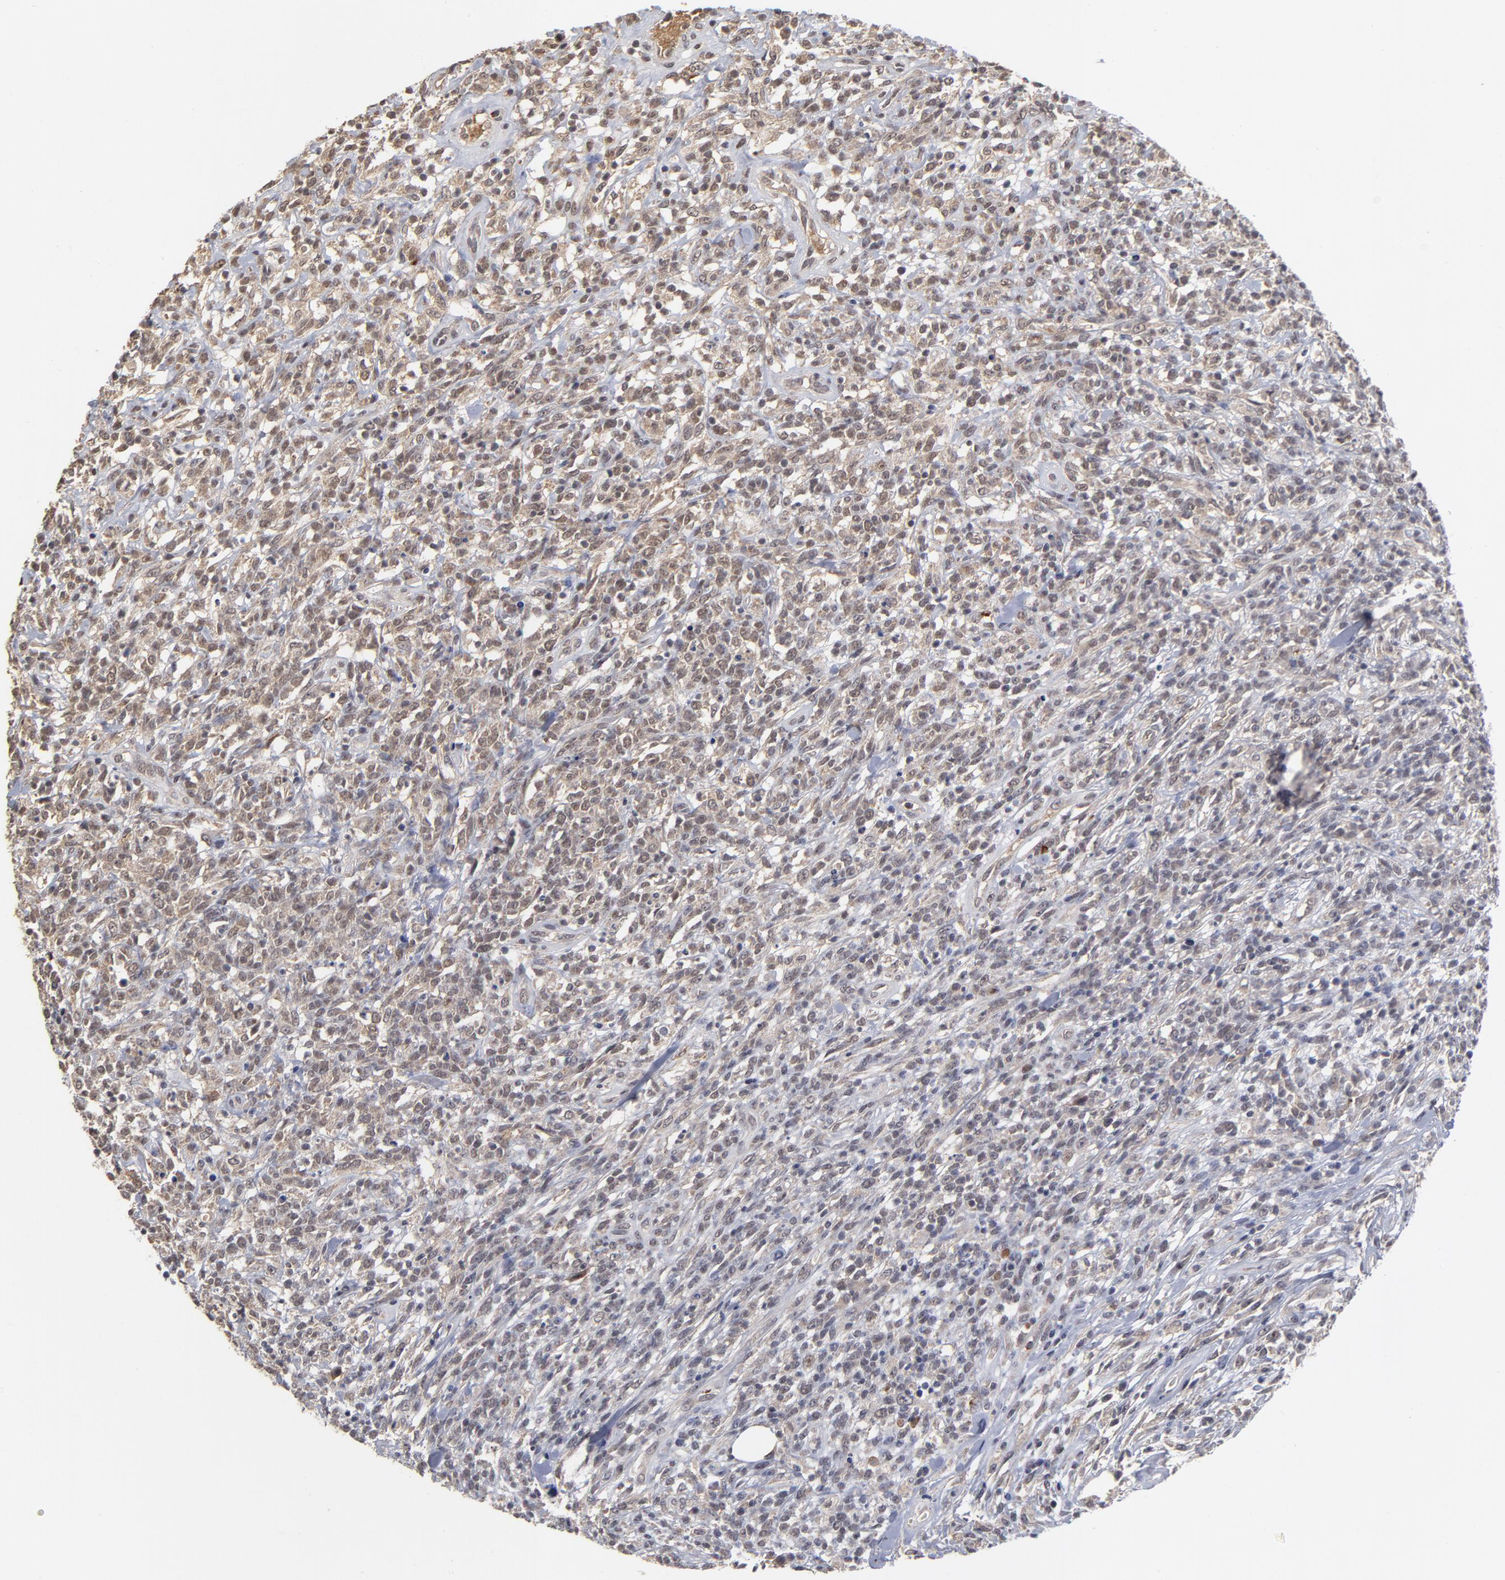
{"staining": {"intensity": "moderate", "quantity": ">75%", "location": "cytoplasmic/membranous,nuclear"}, "tissue": "lymphoma", "cell_type": "Tumor cells", "image_type": "cancer", "snomed": [{"axis": "morphology", "description": "Malignant lymphoma, non-Hodgkin's type, High grade"}, {"axis": "topography", "description": "Lymph node"}], "caption": "High-grade malignant lymphoma, non-Hodgkin's type stained for a protein (brown) shows moderate cytoplasmic/membranous and nuclear positive expression in about >75% of tumor cells.", "gene": "WSB1", "patient": {"sex": "female", "age": 73}}